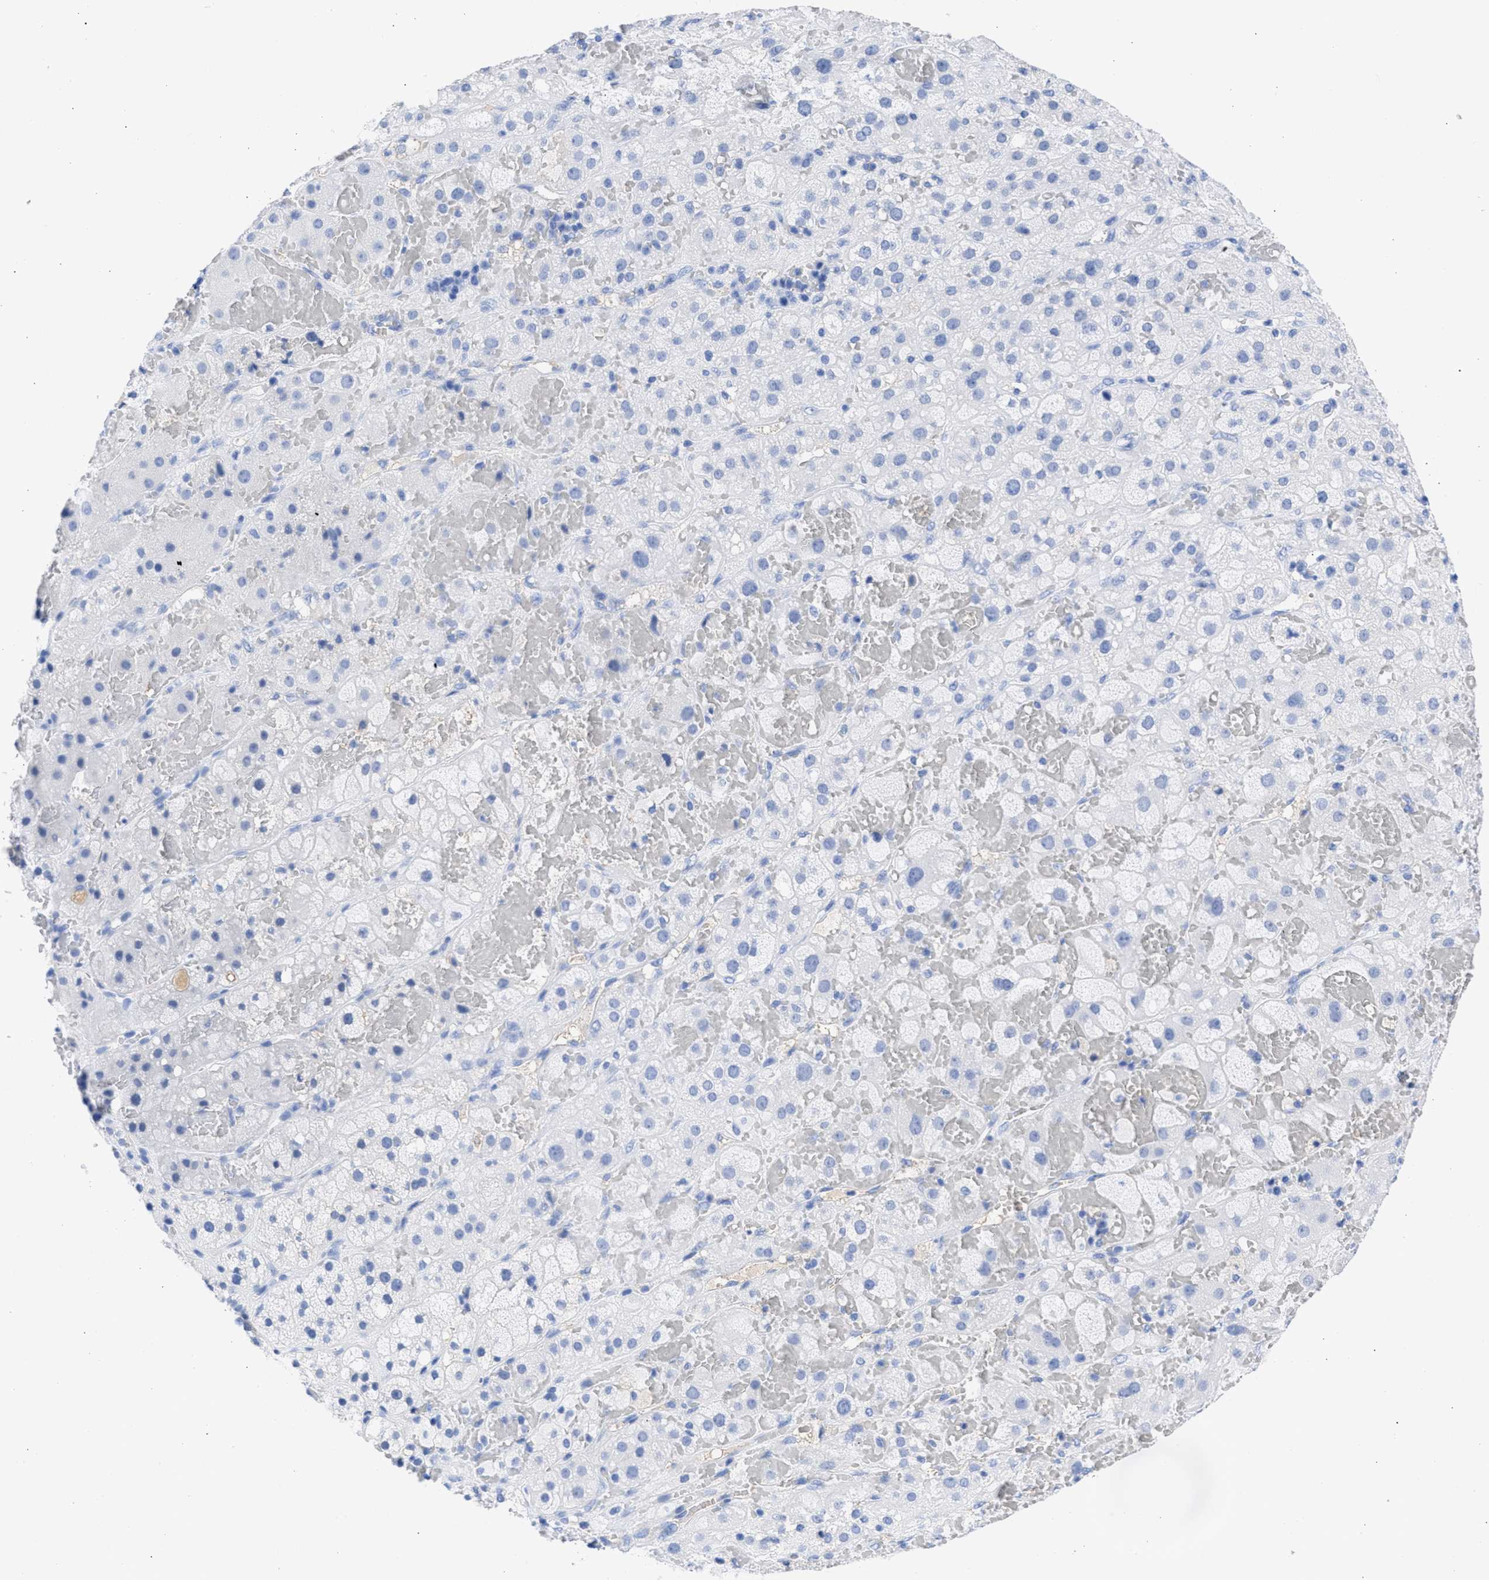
{"staining": {"intensity": "negative", "quantity": "none", "location": "none"}, "tissue": "adrenal gland", "cell_type": "Glandular cells", "image_type": "normal", "snomed": [{"axis": "morphology", "description": "Normal tissue, NOS"}, {"axis": "topography", "description": "Adrenal gland"}], "caption": "DAB immunohistochemical staining of normal adrenal gland demonstrates no significant expression in glandular cells.", "gene": "RSPH1", "patient": {"sex": "female", "age": 47}}